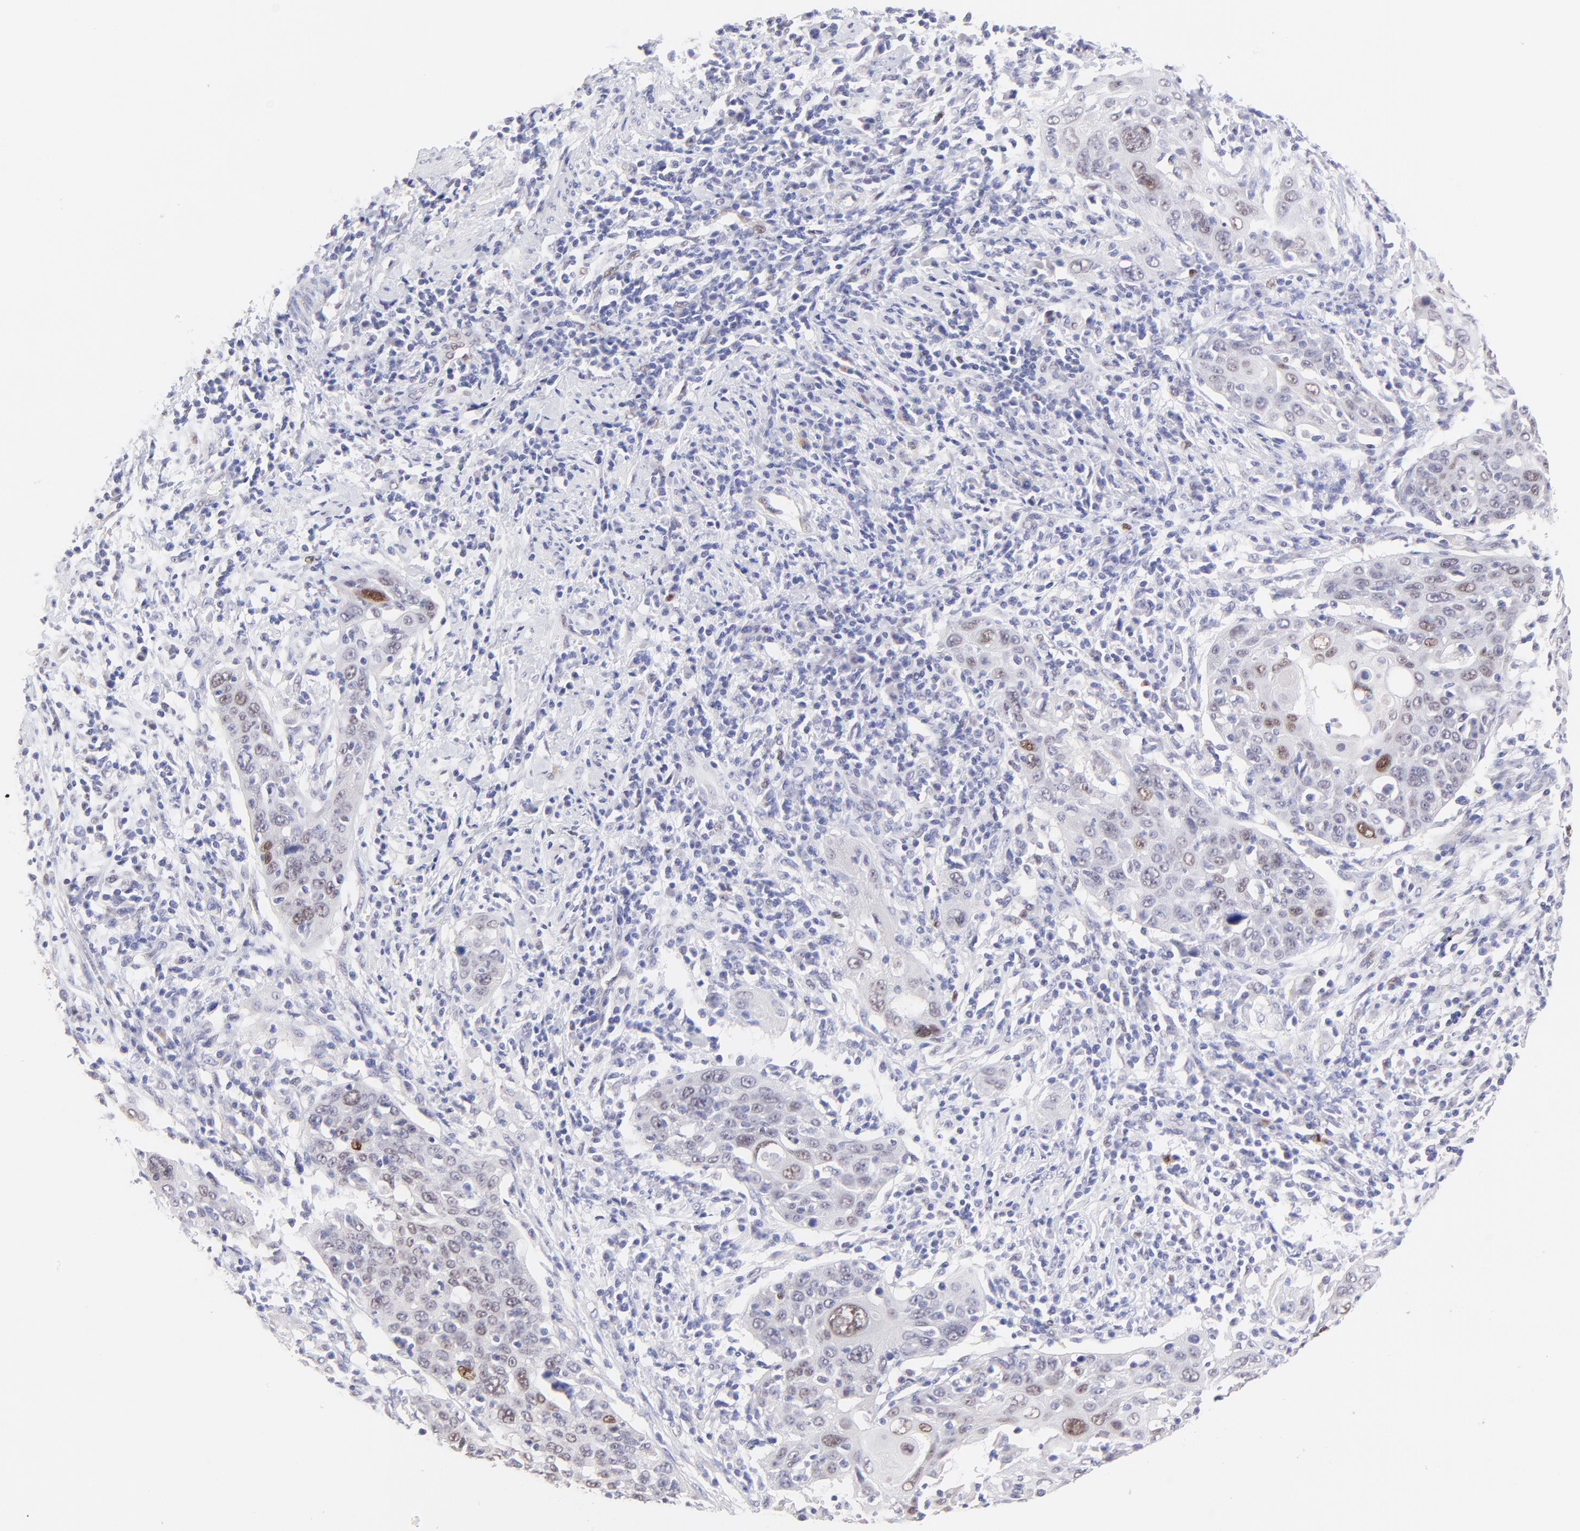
{"staining": {"intensity": "moderate", "quantity": "<25%", "location": "nuclear"}, "tissue": "cervical cancer", "cell_type": "Tumor cells", "image_type": "cancer", "snomed": [{"axis": "morphology", "description": "Squamous cell carcinoma, NOS"}, {"axis": "topography", "description": "Cervix"}], "caption": "Cervical cancer (squamous cell carcinoma) stained for a protein exhibits moderate nuclear positivity in tumor cells. (DAB IHC, brown staining for protein, blue staining for nuclei).", "gene": "KLF4", "patient": {"sex": "female", "age": 54}}